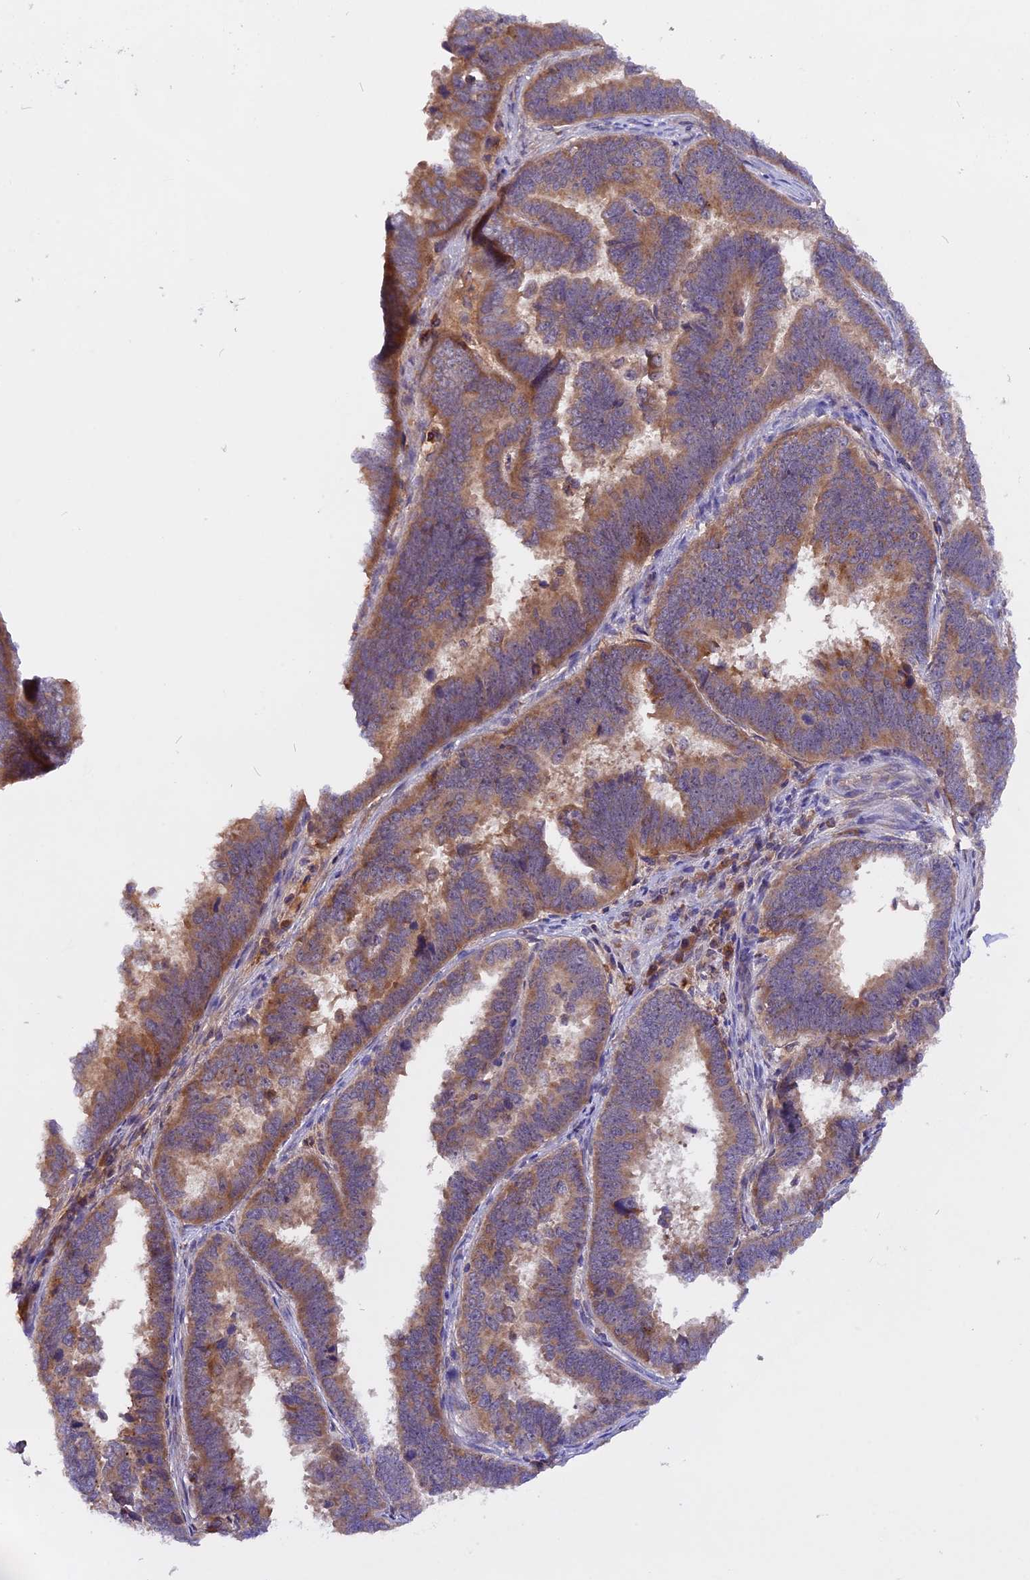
{"staining": {"intensity": "moderate", "quantity": ">75%", "location": "cytoplasmic/membranous"}, "tissue": "endometrial cancer", "cell_type": "Tumor cells", "image_type": "cancer", "snomed": [{"axis": "morphology", "description": "Adenocarcinoma, NOS"}, {"axis": "topography", "description": "Endometrium"}], "caption": "Endometrial cancer stained with a brown dye demonstrates moderate cytoplasmic/membranous positive expression in approximately >75% of tumor cells.", "gene": "MARK4", "patient": {"sex": "female", "age": 75}}